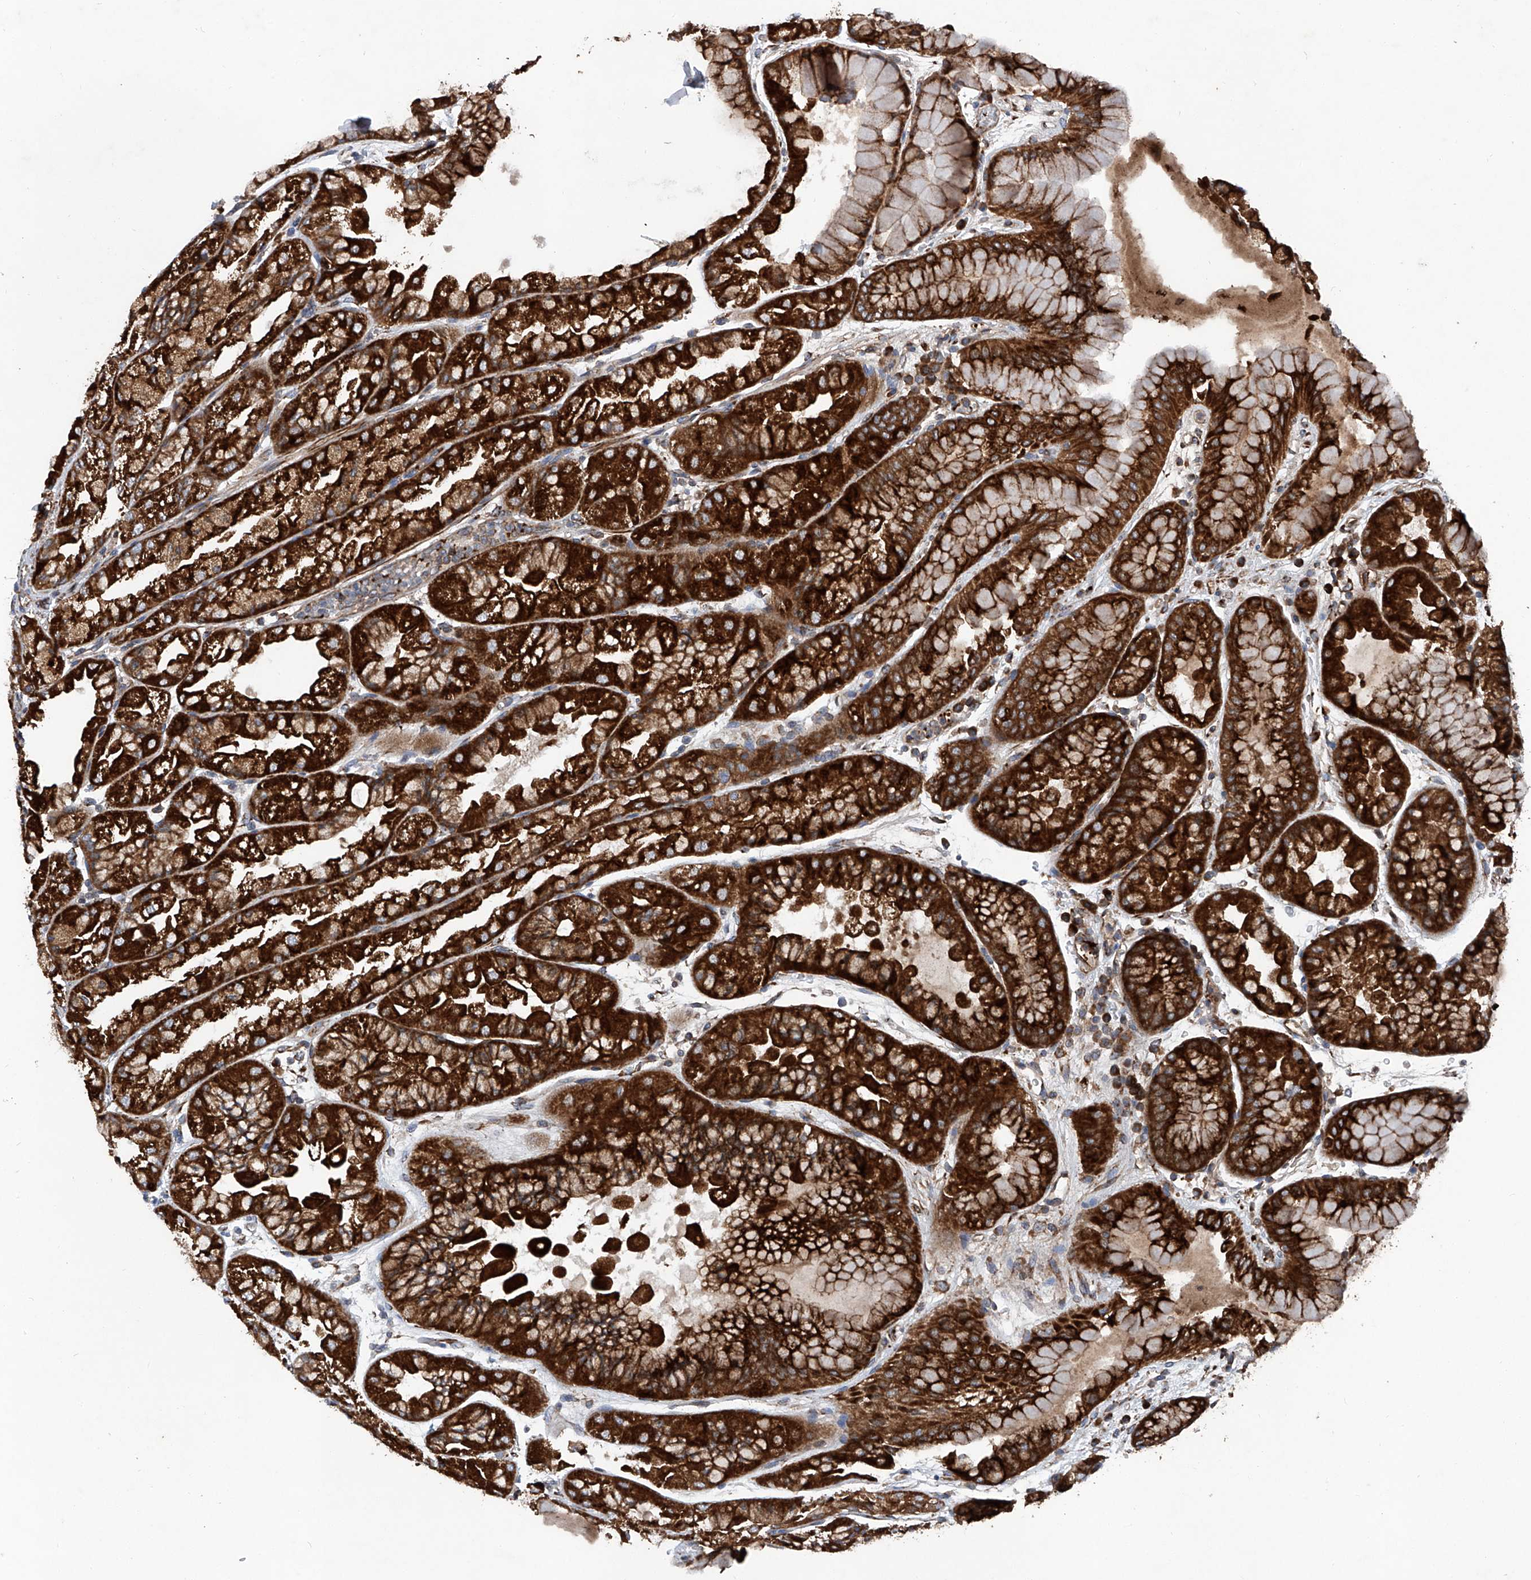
{"staining": {"intensity": "strong", "quantity": ">75%", "location": "cytoplasmic/membranous"}, "tissue": "stomach", "cell_type": "Glandular cells", "image_type": "normal", "snomed": [{"axis": "morphology", "description": "Normal tissue, NOS"}, {"axis": "topography", "description": "Stomach, upper"}], "caption": "Protein analysis of normal stomach shows strong cytoplasmic/membranous staining in about >75% of glandular cells. (DAB = brown stain, brightfield microscopy at high magnification).", "gene": "ASCC3", "patient": {"sex": "male", "age": 47}}